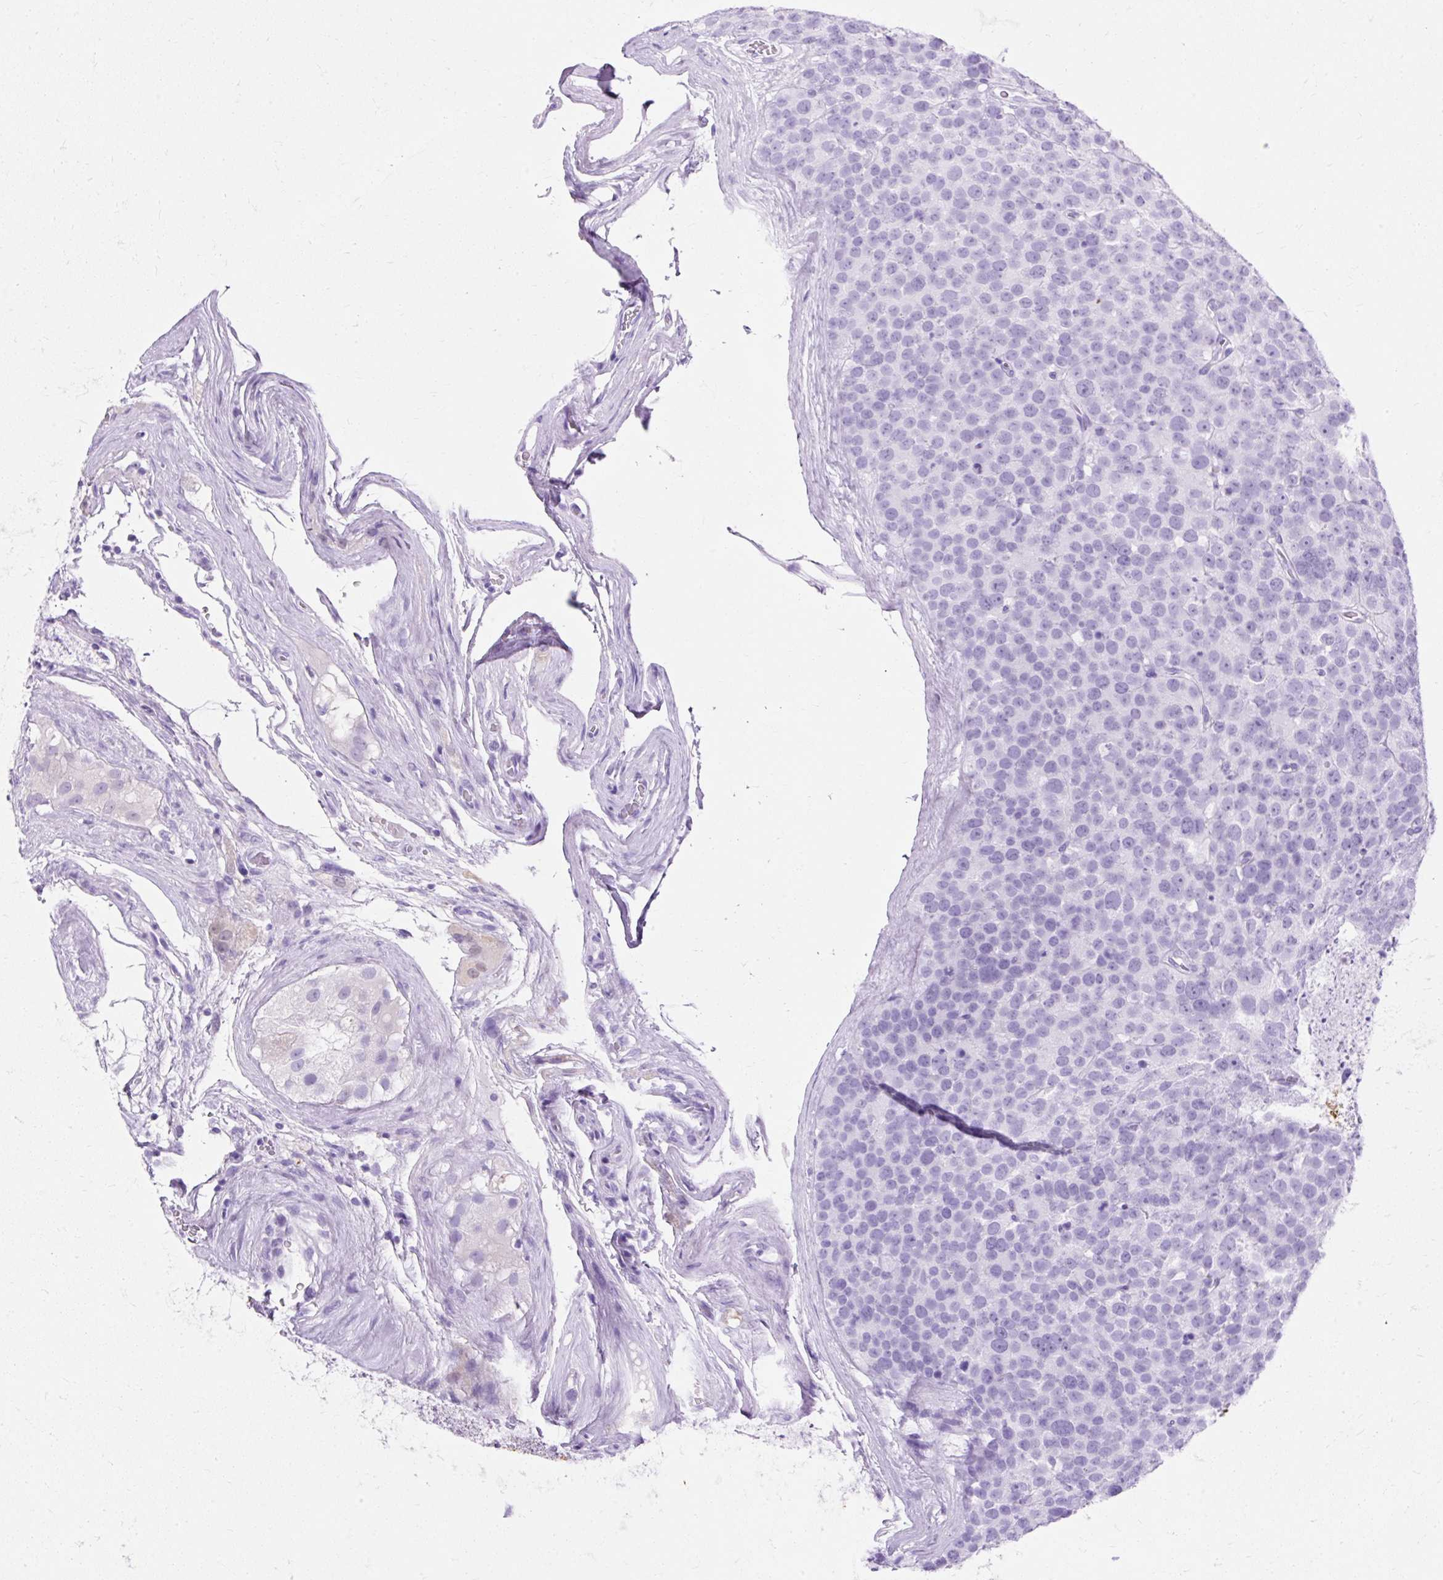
{"staining": {"intensity": "negative", "quantity": "none", "location": "none"}, "tissue": "testis cancer", "cell_type": "Tumor cells", "image_type": "cancer", "snomed": [{"axis": "morphology", "description": "Seminoma, NOS"}, {"axis": "topography", "description": "Testis"}], "caption": "A histopathology image of testis cancer (seminoma) stained for a protein reveals no brown staining in tumor cells.", "gene": "PVALB", "patient": {"sex": "male", "age": 71}}